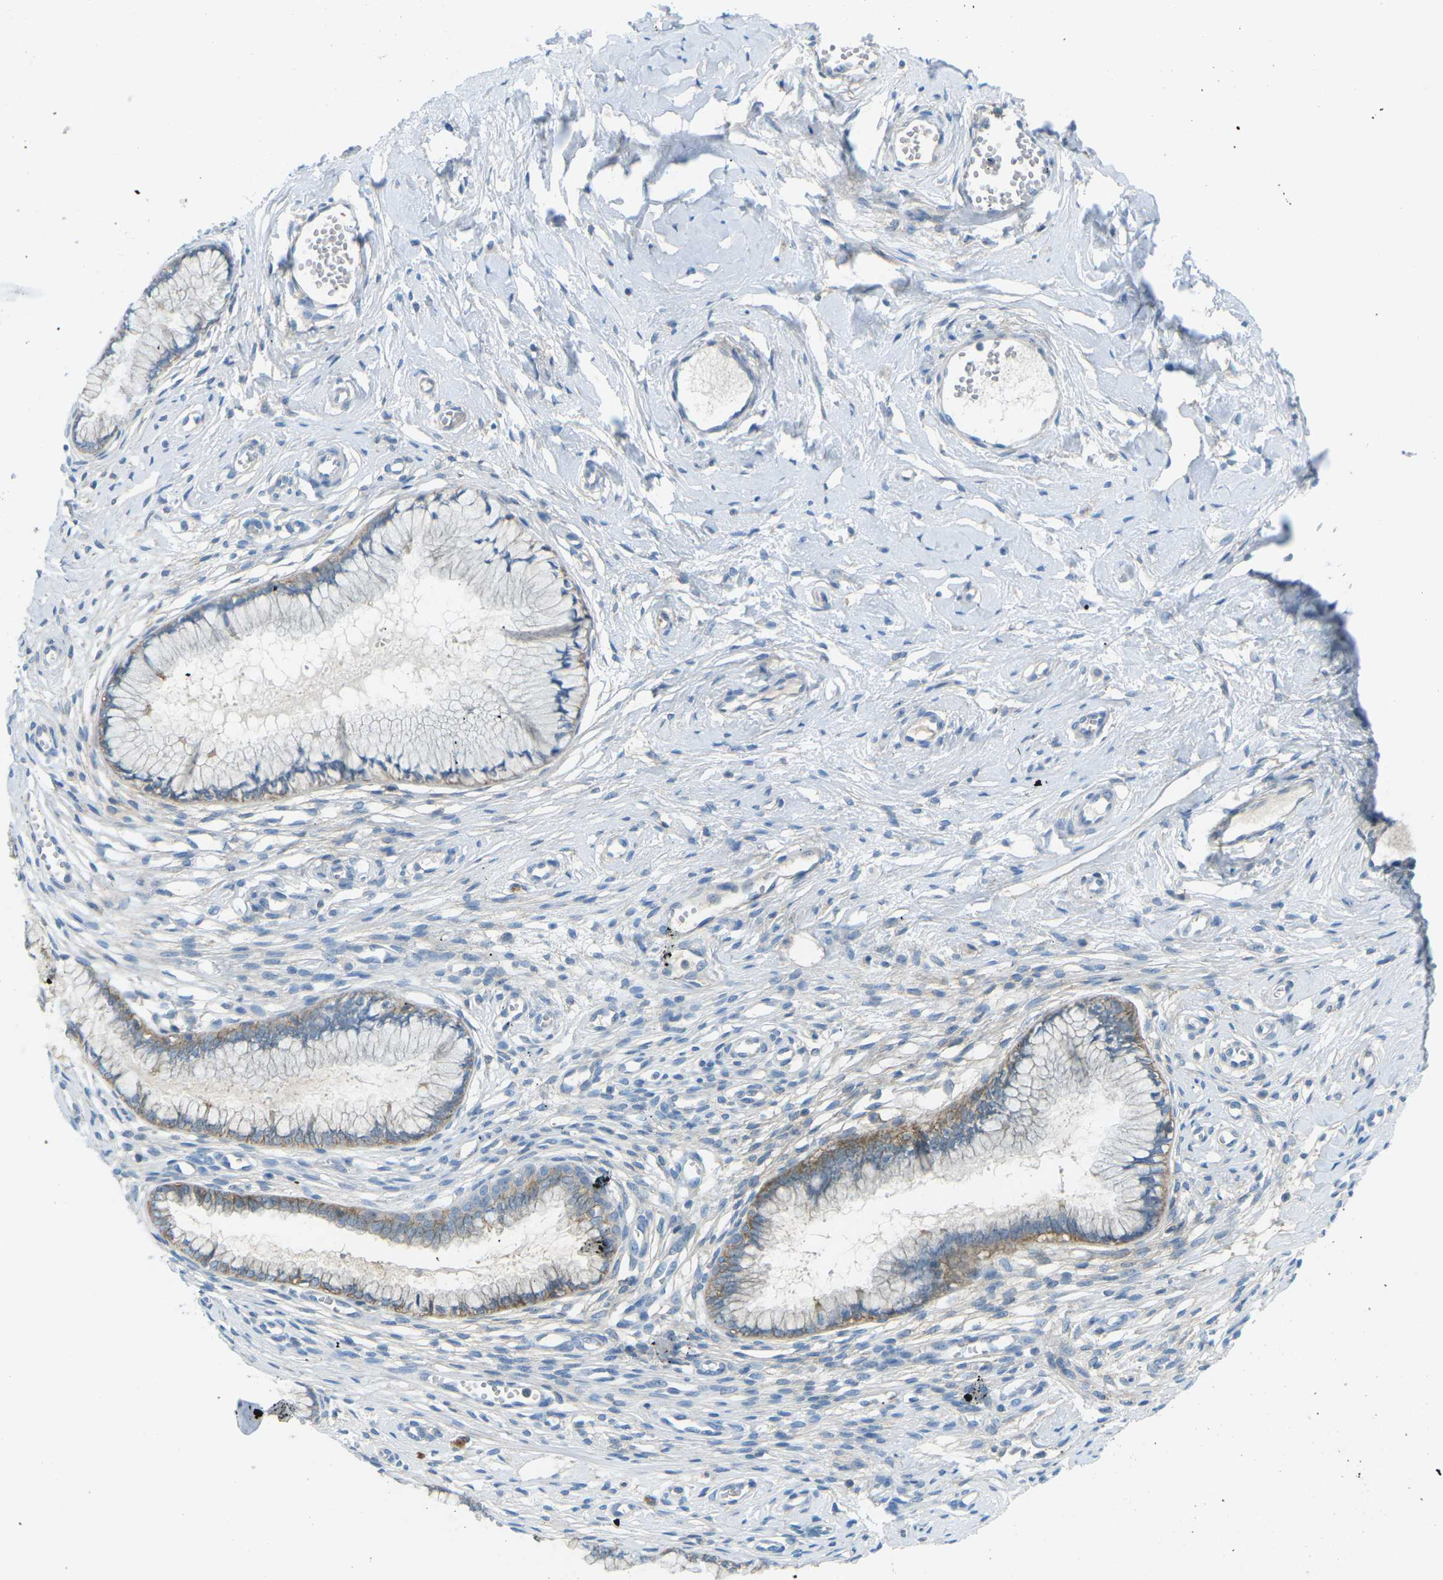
{"staining": {"intensity": "moderate", "quantity": ">75%", "location": "cytoplasmic/membranous"}, "tissue": "cervix", "cell_type": "Glandular cells", "image_type": "normal", "snomed": [{"axis": "morphology", "description": "Normal tissue, NOS"}, {"axis": "topography", "description": "Cervix"}], "caption": "This is a histology image of immunohistochemistry staining of unremarkable cervix, which shows moderate expression in the cytoplasmic/membranous of glandular cells.", "gene": "CD47", "patient": {"sex": "female", "age": 65}}